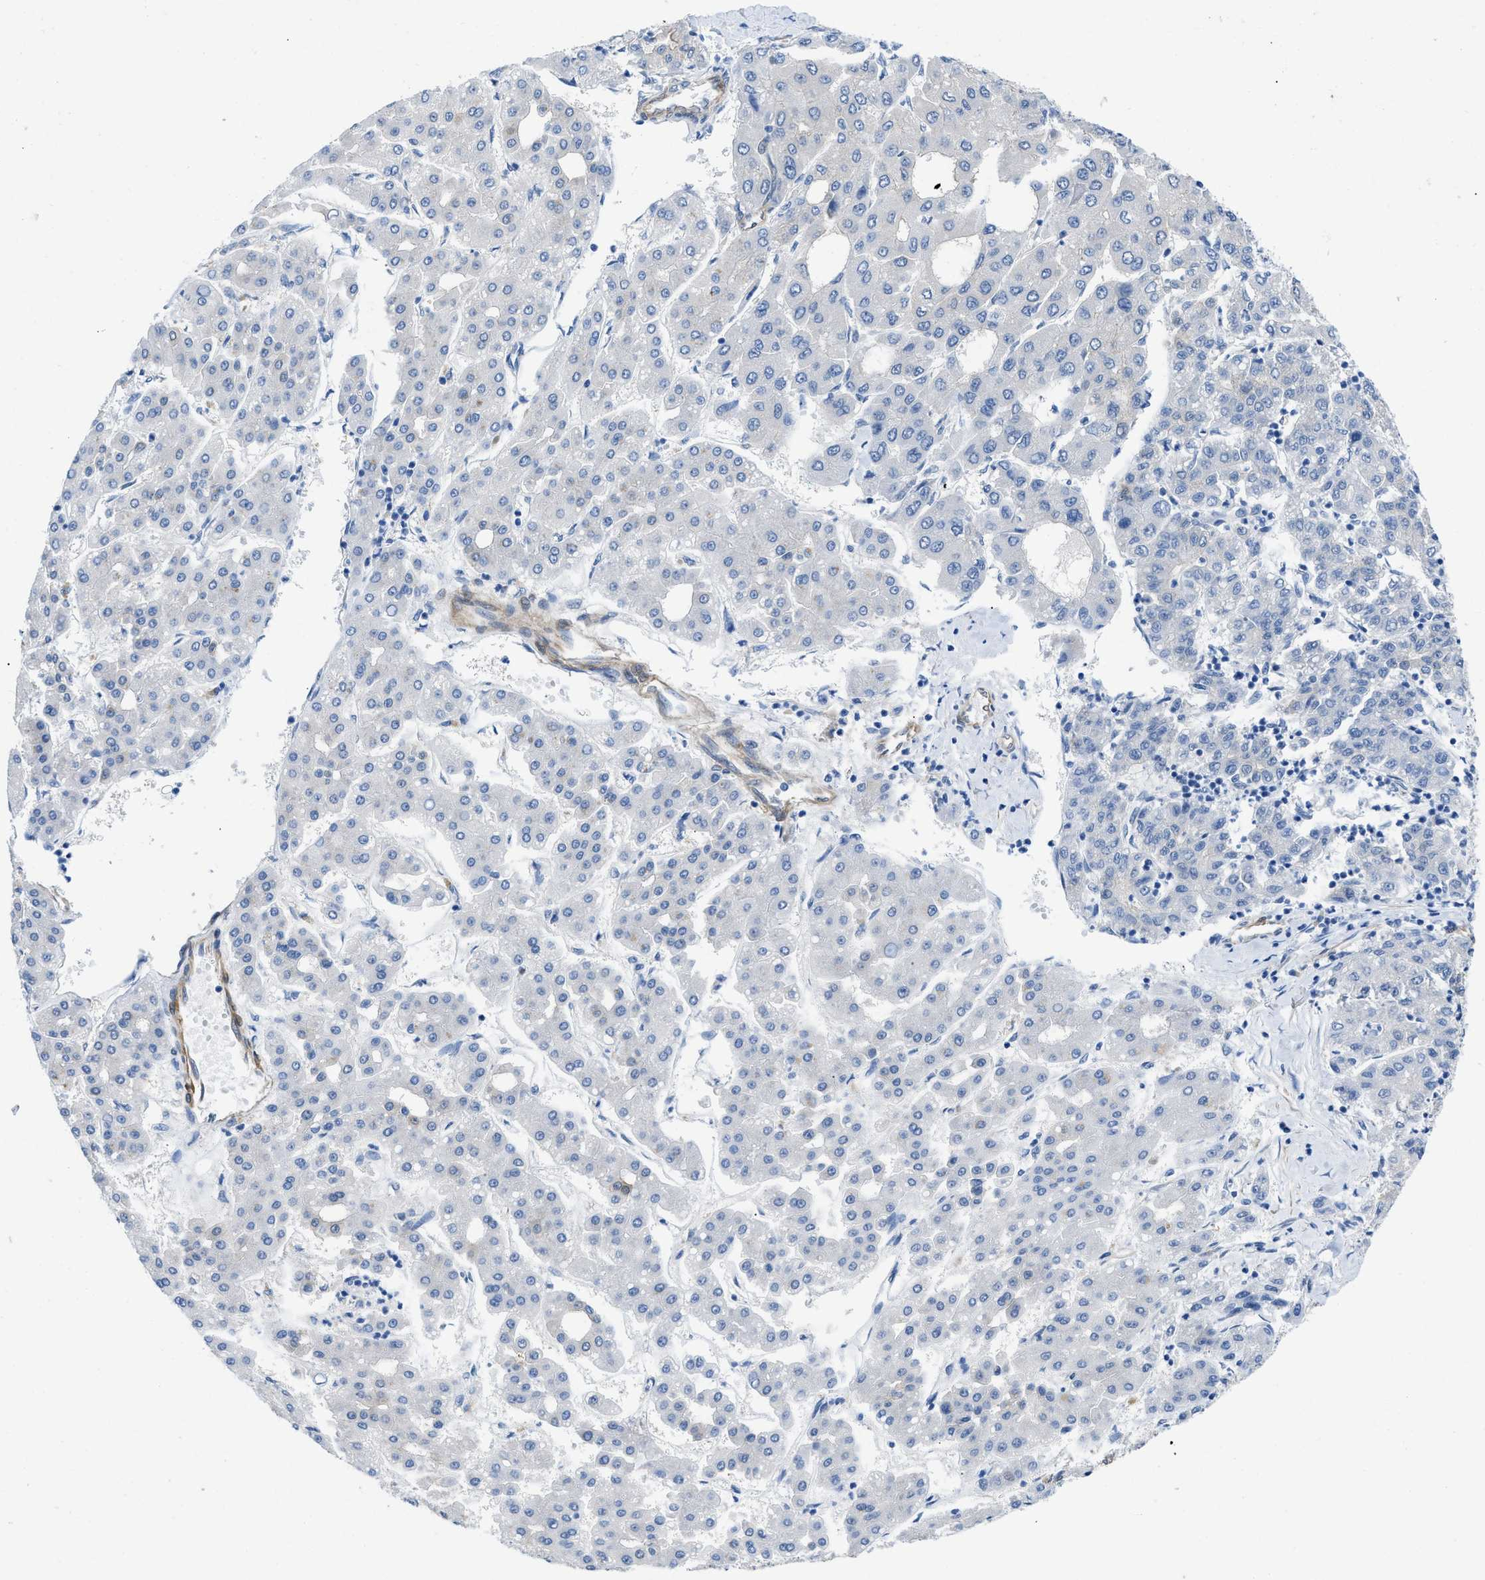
{"staining": {"intensity": "negative", "quantity": "none", "location": "none"}, "tissue": "liver cancer", "cell_type": "Tumor cells", "image_type": "cancer", "snomed": [{"axis": "morphology", "description": "Carcinoma, Hepatocellular, NOS"}, {"axis": "topography", "description": "Liver"}], "caption": "Immunohistochemistry photomicrograph of hepatocellular carcinoma (liver) stained for a protein (brown), which reveals no staining in tumor cells.", "gene": "PDLIM5", "patient": {"sex": "male", "age": 65}}